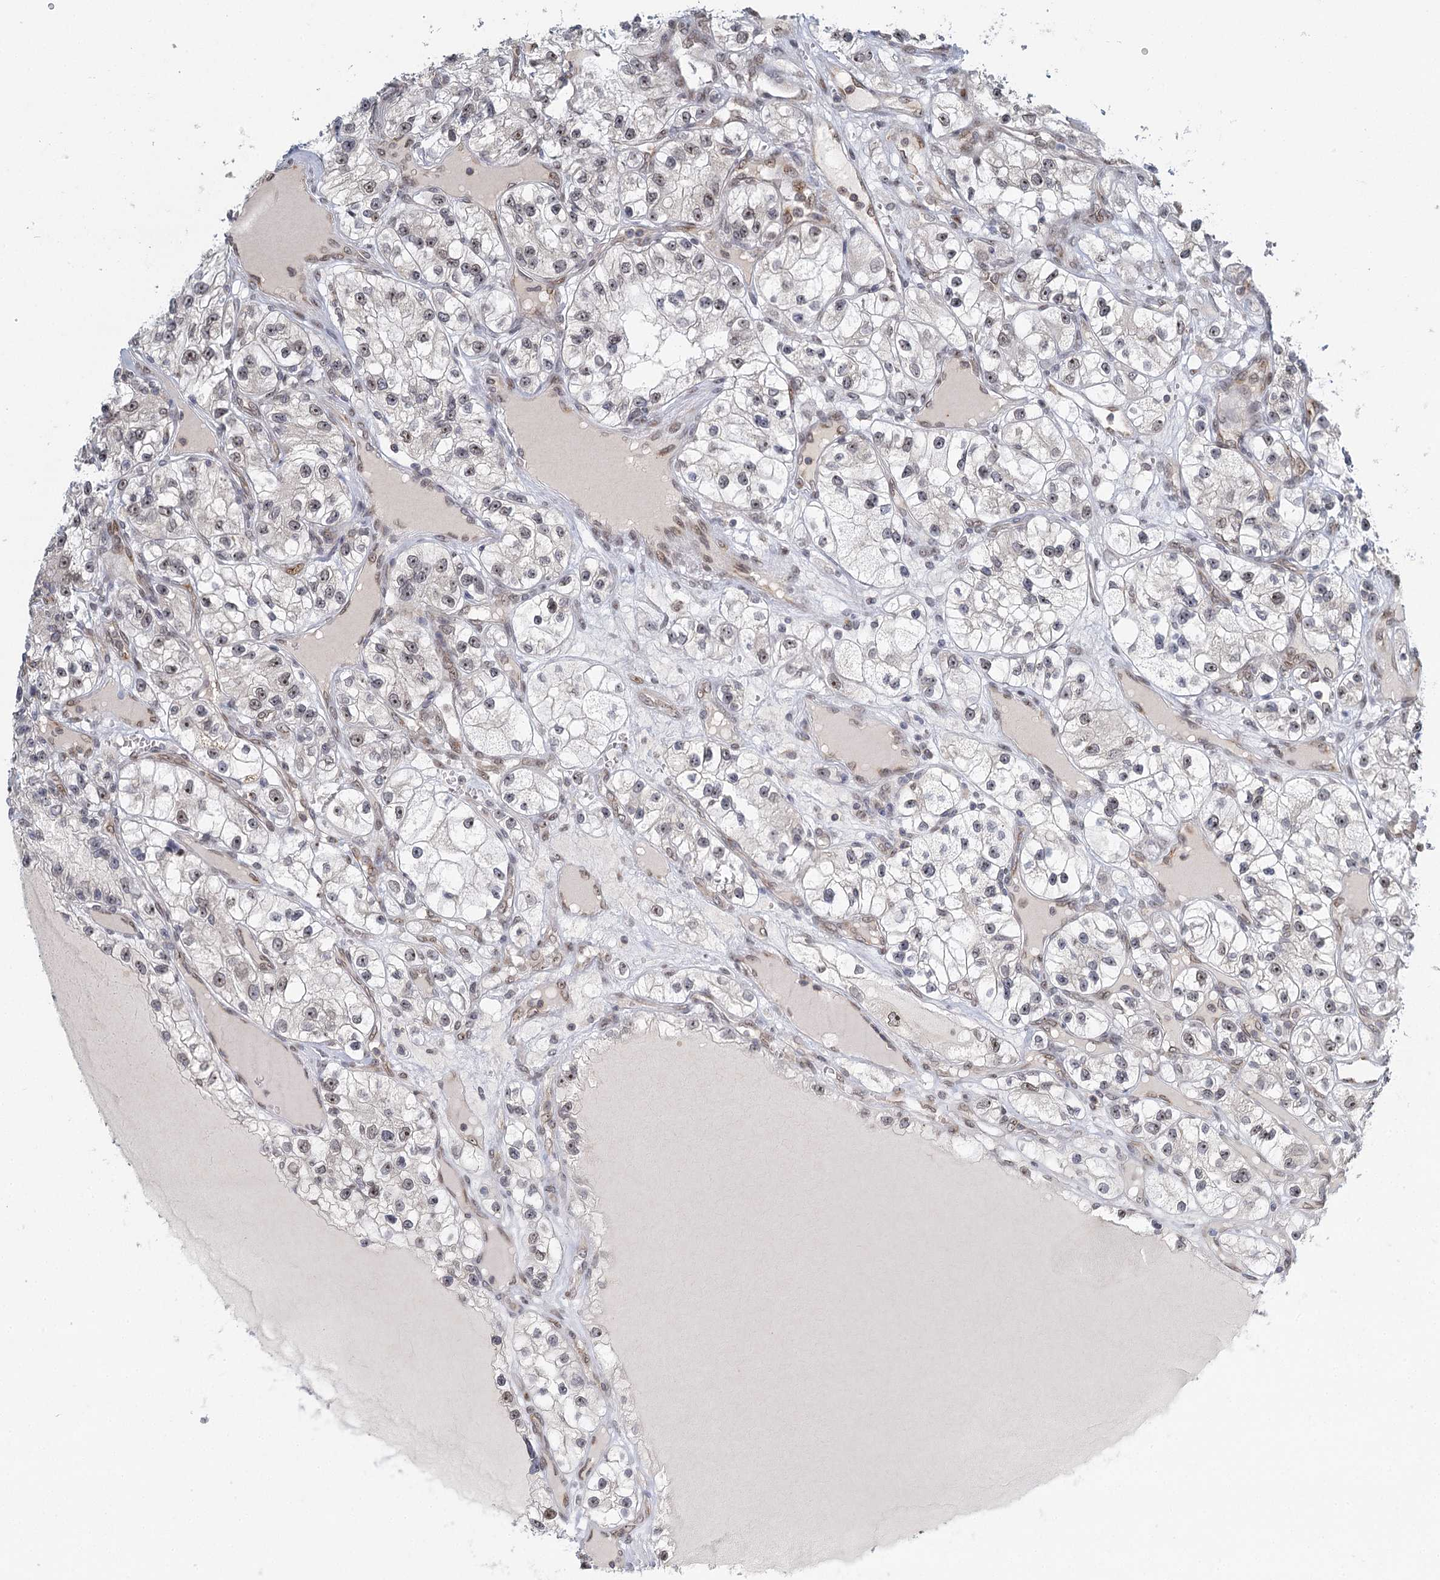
{"staining": {"intensity": "weak", "quantity": "25%-75%", "location": "nuclear"}, "tissue": "renal cancer", "cell_type": "Tumor cells", "image_type": "cancer", "snomed": [{"axis": "morphology", "description": "Adenocarcinoma, NOS"}, {"axis": "topography", "description": "Kidney"}], "caption": "Immunohistochemical staining of renal adenocarcinoma shows weak nuclear protein staining in about 25%-75% of tumor cells. (IHC, brightfield microscopy, high magnification).", "gene": "TREX1", "patient": {"sex": "female", "age": 57}}